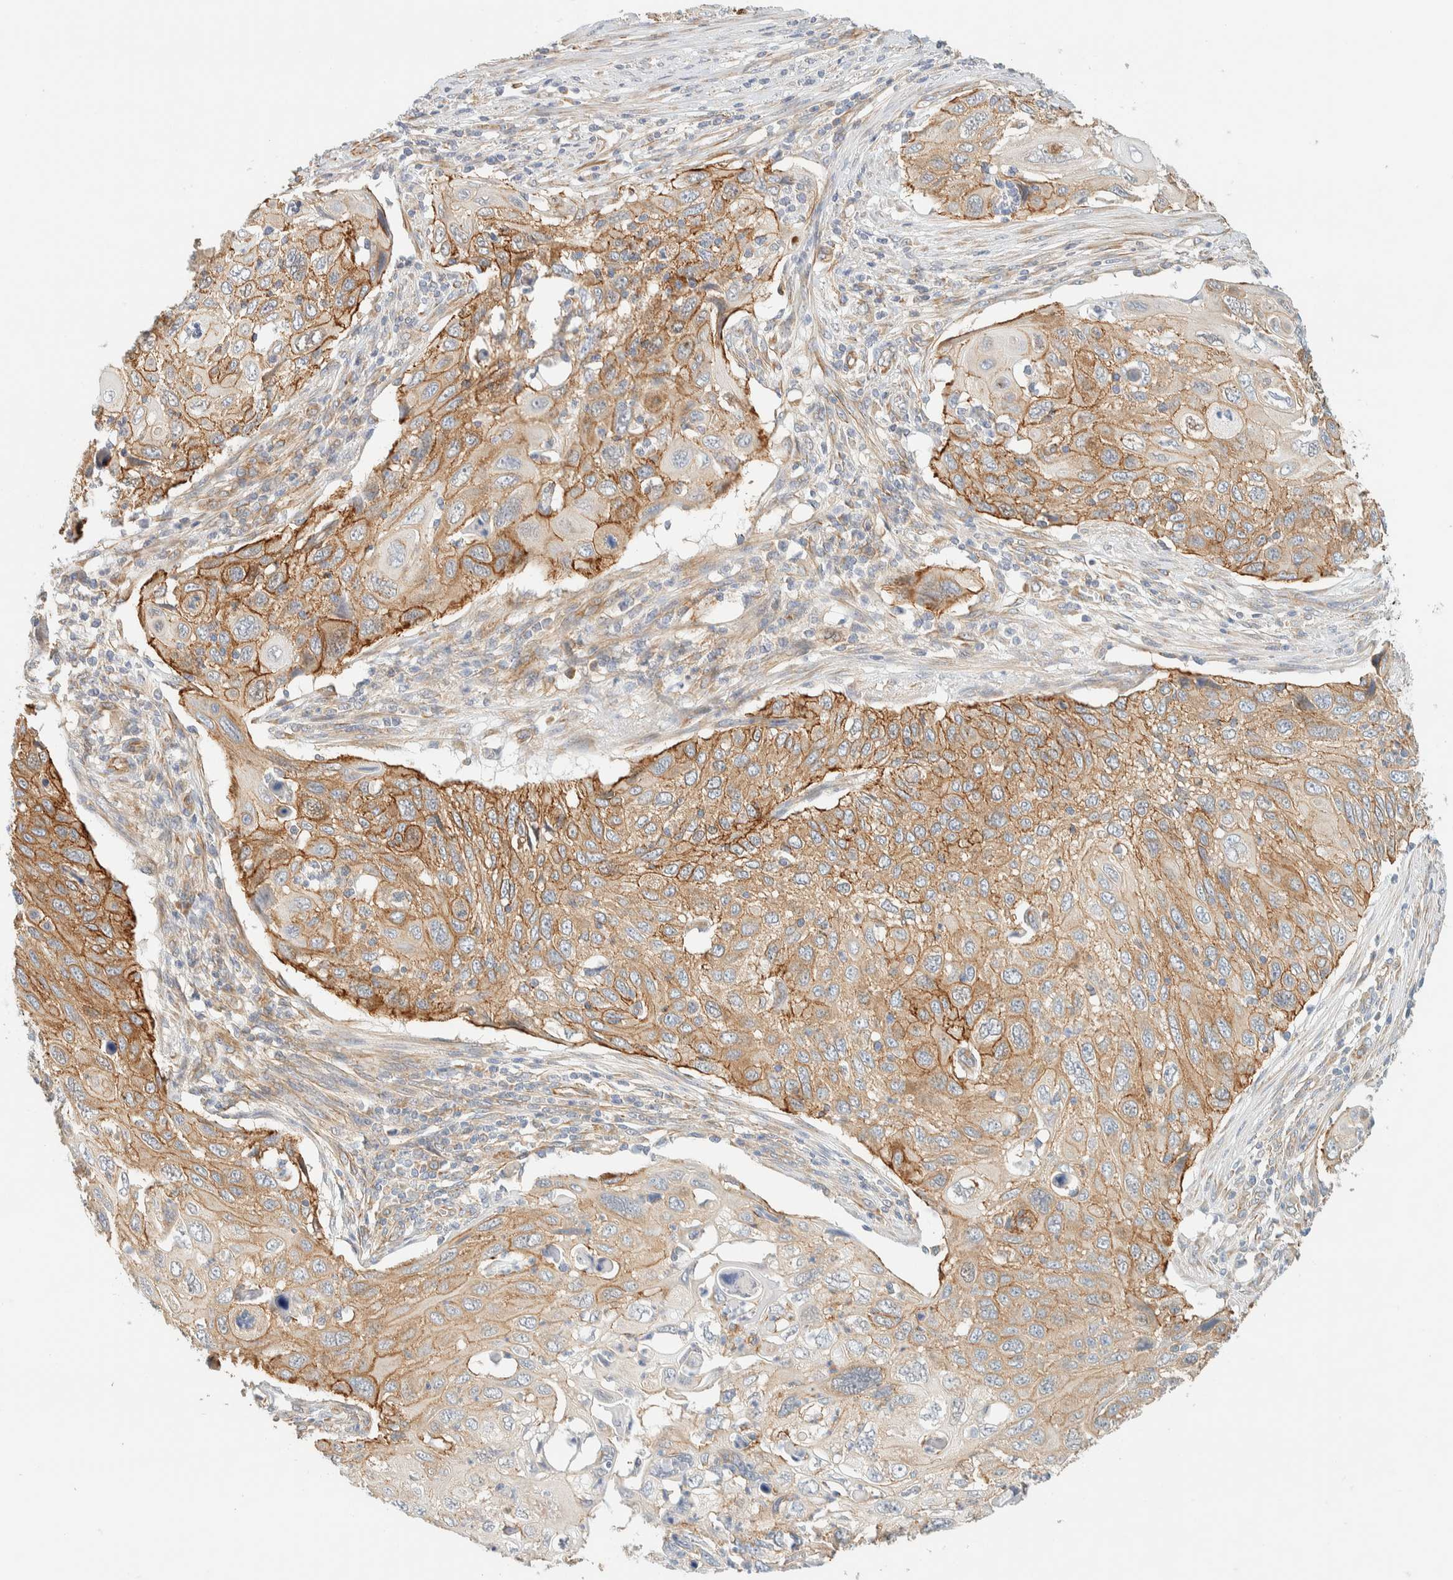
{"staining": {"intensity": "moderate", "quantity": ">75%", "location": "cytoplasmic/membranous"}, "tissue": "cervical cancer", "cell_type": "Tumor cells", "image_type": "cancer", "snomed": [{"axis": "morphology", "description": "Squamous cell carcinoma, NOS"}, {"axis": "topography", "description": "Cervix"}], "caption": "A histopathology image showing moderate cytoplasmic/membranous staining in approximately >75% of tumor cells in cervical cancer, as visualized by brown immunohistochemical staining.", "gene": "LIMA1", "patient": {"sex": "female", "age": 70}}